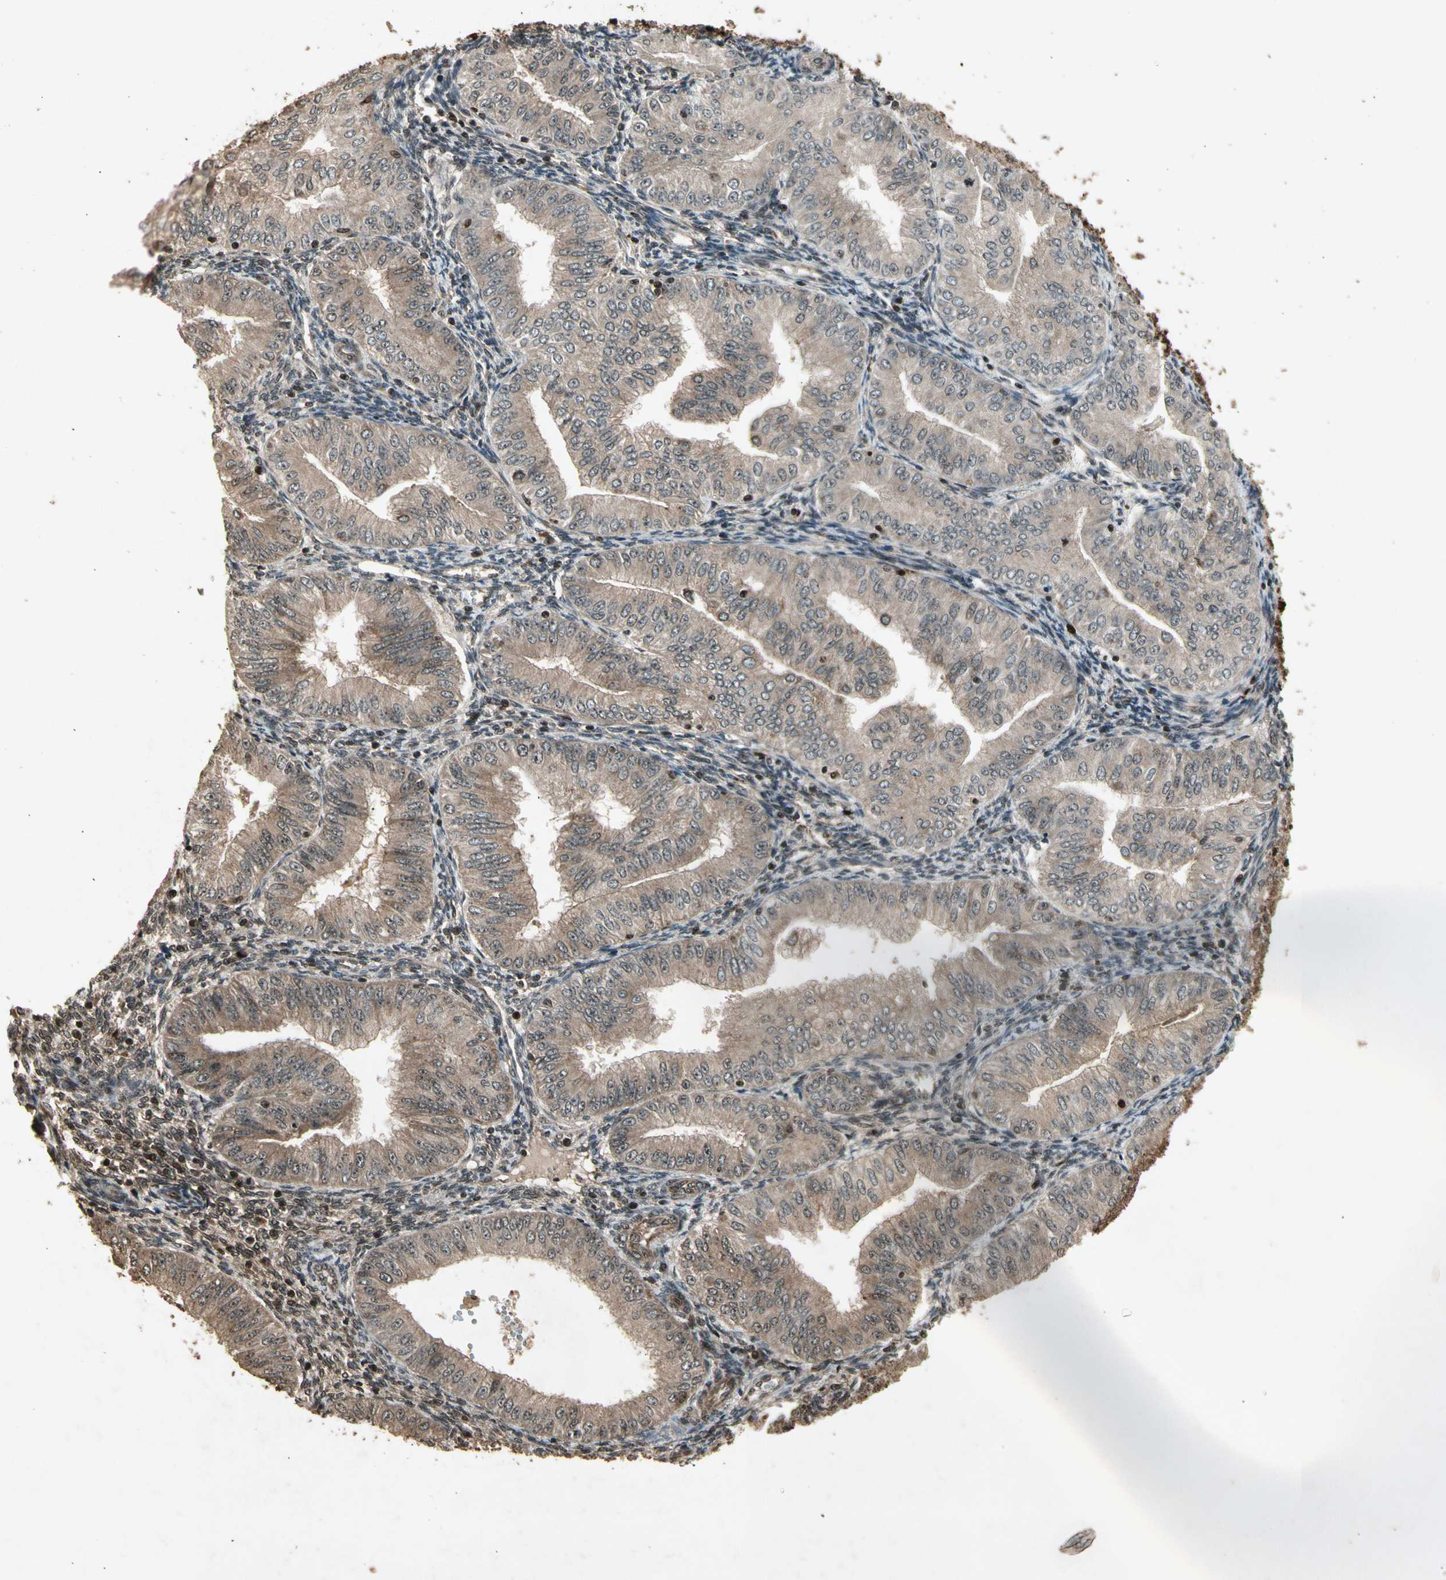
{"staining": {"intensity": "moderate", "quantity": ">75%", "location": "cytoplasmic/membranous"}, "tissue": "endometrial cancer", "cell_type": "Tumor cells", "image_type": "cancer", "snomed": [{"axis": "morphology", "description": "Normal tissue, NOS"}, {"axis": "morphology", "description": "Adenocarcinoma, NOS"}, {"axis": "topography", "description": "Endometrium"}], "caption": "Immunohistochemical staining of adenocarcinoma (endometrial) shows medium levels of moderate cytoplasmic/membranous protein positivity in about >75% of tumor cells.", "gene": "GLRX", "patient": {"sex": "female", "age": 53}}